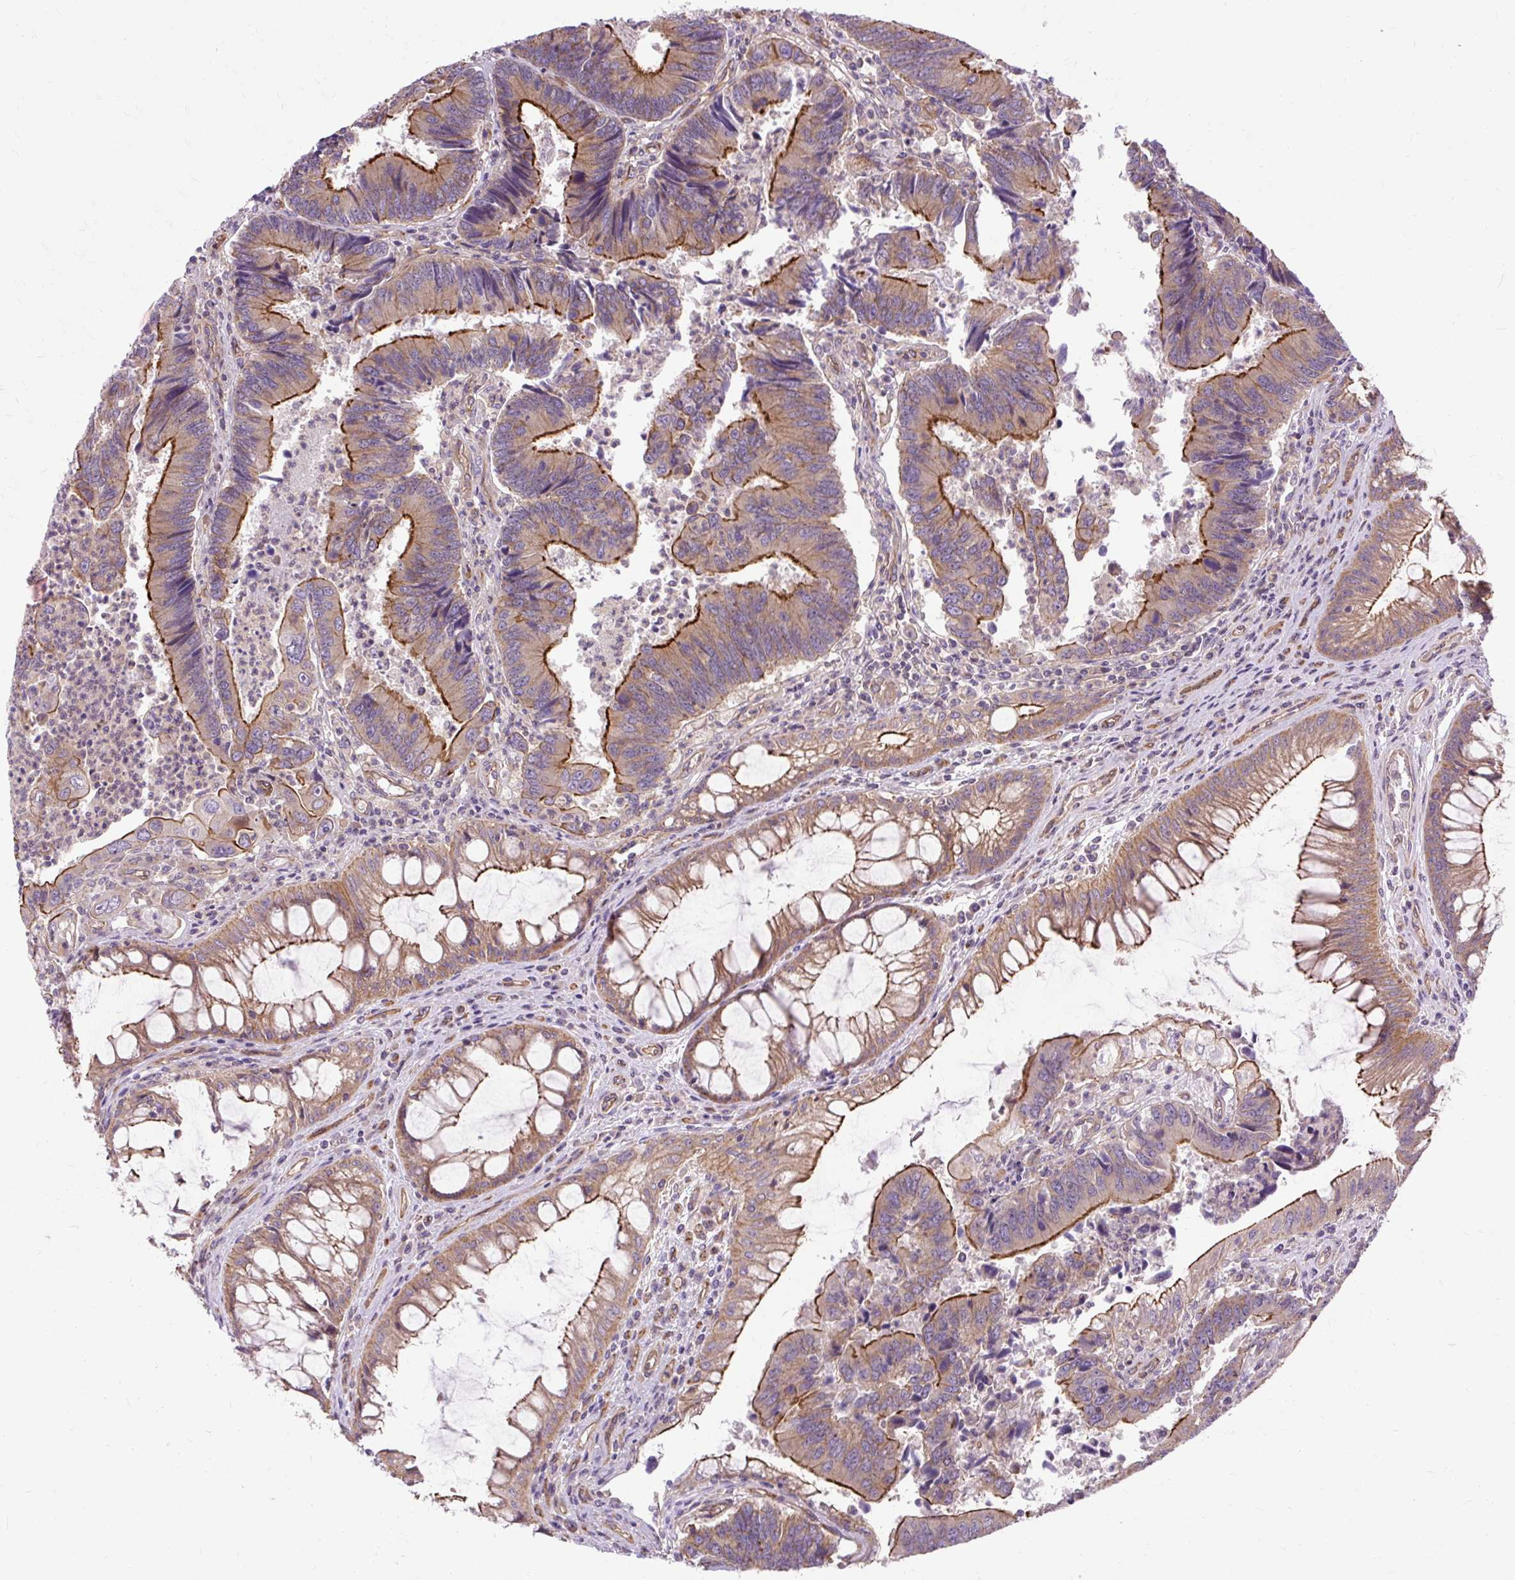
{"staining": {"intensity": "strong", "quantity": "25%-75%", "location": "cytoplasmic/membranous"}, "tissue": "colorectal cancer", "cell_type": "Tumor cells", "image_type": "cancer", "snomed": [{"axis": "morphology", "description": "Adenocarcinoma, NOS"}, {"axis": "topography", "description": "Colon"}], "caption": "IHC (DAB) staining of colorectal adenocarcinoma exhibits strong cytoplasmic/membranous protein staining in approximately 25%-75% of tumor cells. Using DAB (brown) and hematoxylin (blue) stains, captured at high magnification using brightfield microscopy.", "gene": "CCDC93", "patient": {"sex": "female", "age": 67}}